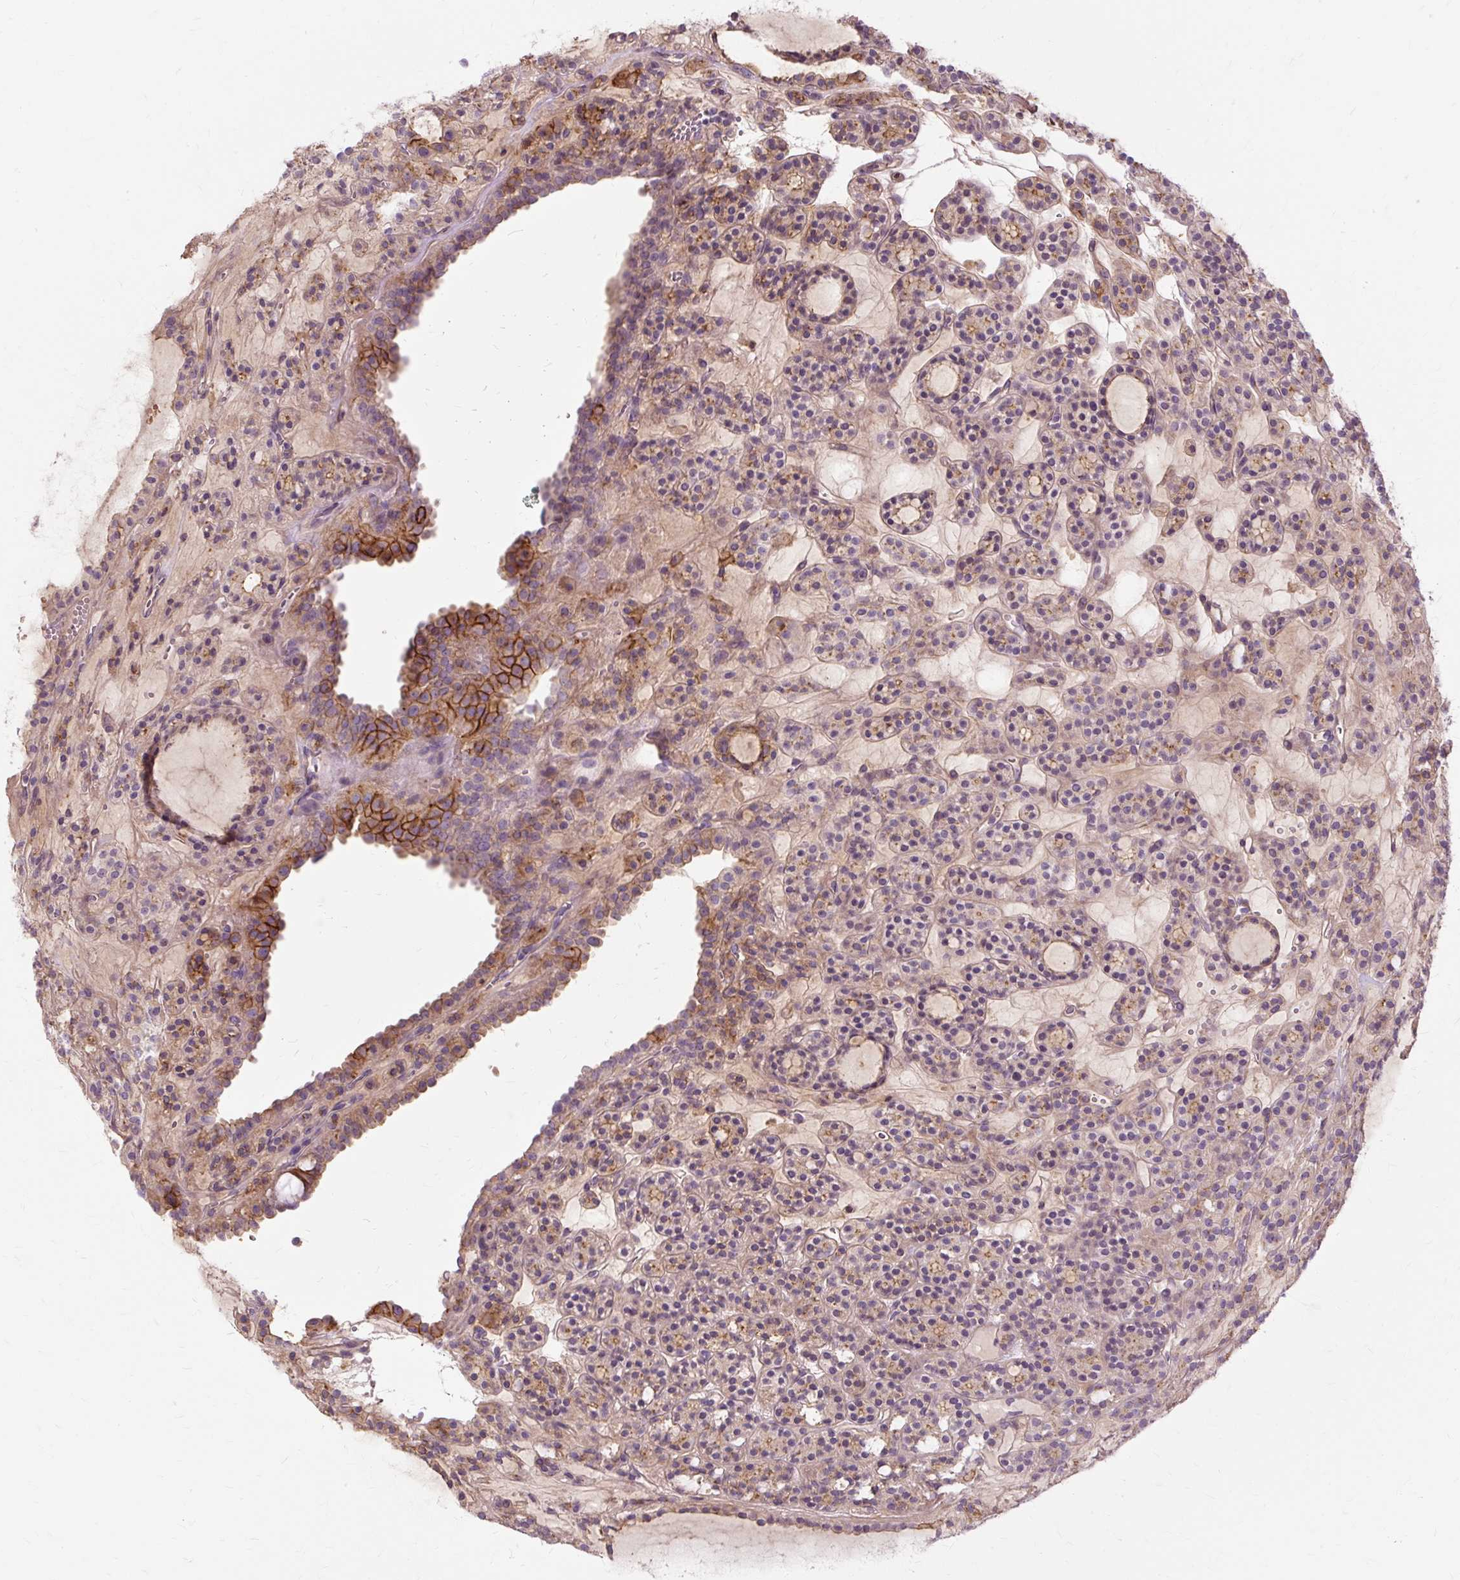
{"staining": {"intensity": "moderate", "quantity": "<25%", "location": "cytoplasmic/membranous"}, "tissue": "thyroid cancer", "cell_type": "Tumor cells", "image_type": "cancer", "snomed": [{"axis": "morphology", "description": "Follicular adenoma carcinoma, NOS"}, {"axis": "topography", "description": "Thyroid gland"}], "caption": "Immunohistochemical staining of human thyroid cancer (follicular adenoma carcinoma) displays moderate cytoplasmic/membranous protein staining in about <25% of tumor cells.", "gene": "TSPAN8", "patient": {"sex": "female", "age": 63}}